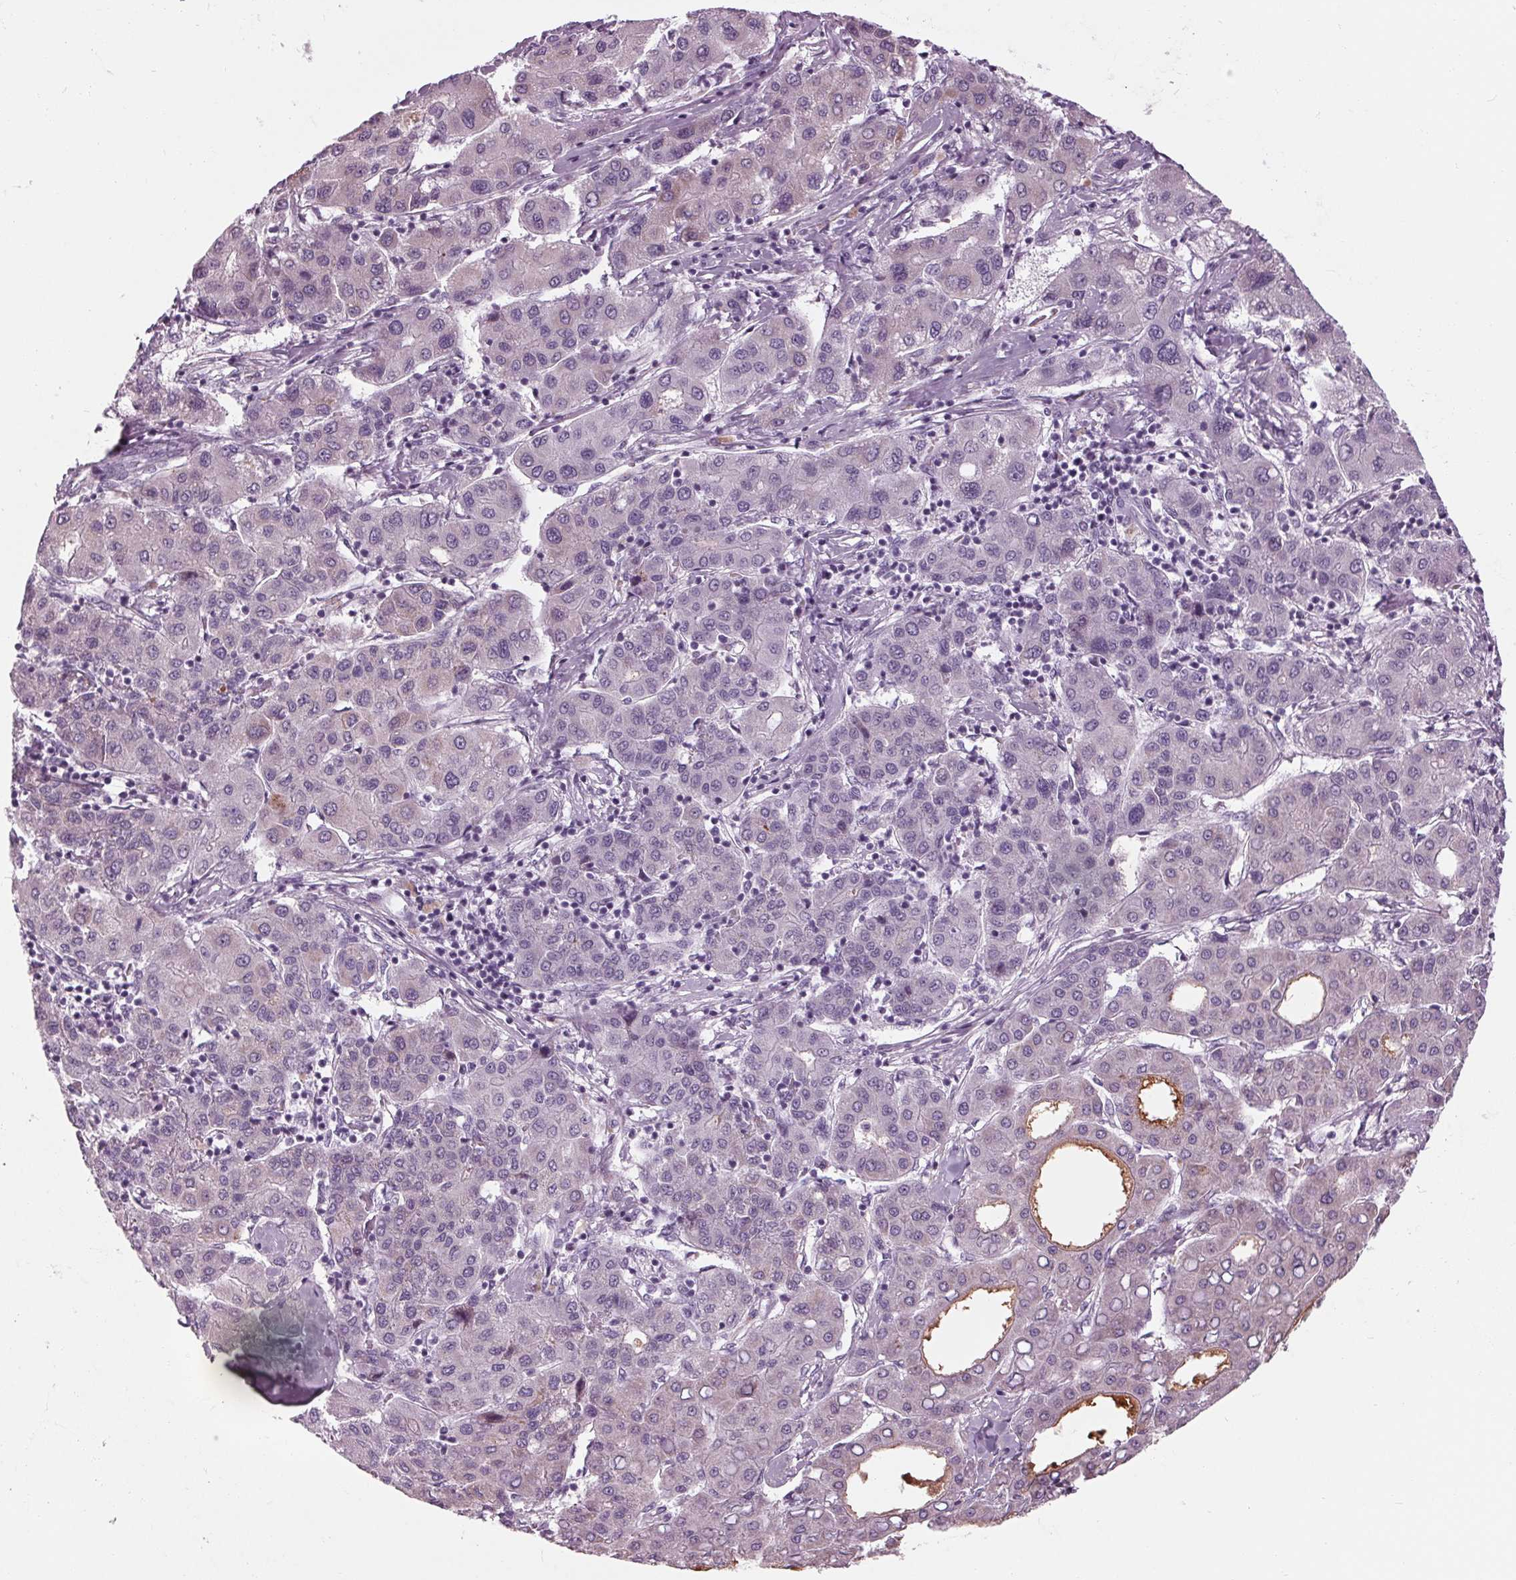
{"staining": {"intensity": "moderate", "quantity": "<25%", "location": "cytoplasmic/membranous"}, "tissue": "liver cancer", "cell_type": "Tumor cells", "image_type": "cancer", "snomed": [{"axis": "morphology", "description": "Carcinoma, Hepatocellular, NOS"}, {"axis": "topography", "description": "Liver"}], "caption": "Immunohistochemical staining of liver cancer shows moderate cytoplasmic/membranous protein staining in about <25% of tumor cells.", "gene": "CYP3A43", "patient": {"sex": "male", "age": 65}}